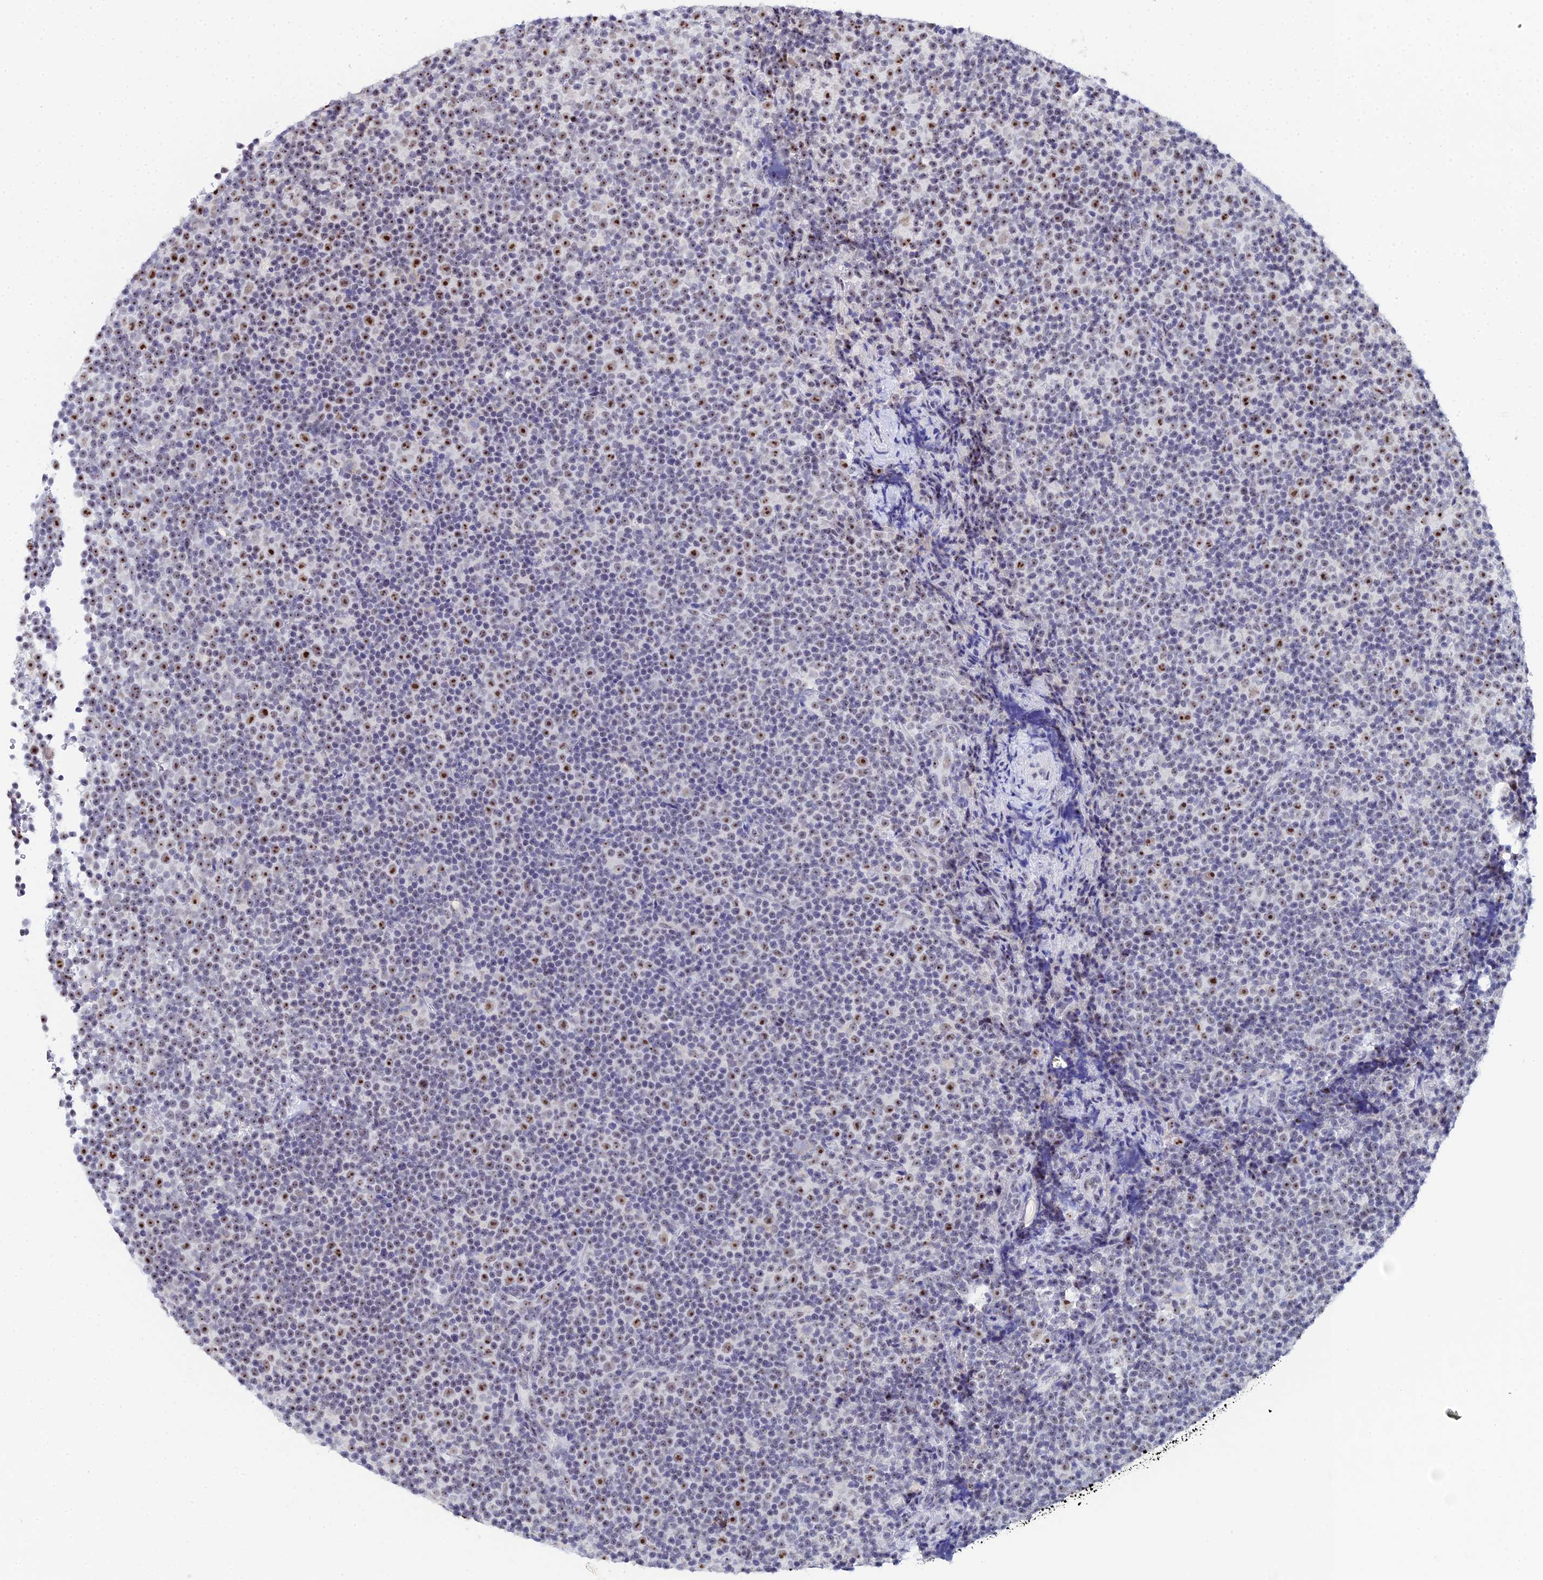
{"staining": {"intensity": "moderate", "quantity": "<25%", "location": "nuclear"}, "tissue": "lymphoma", "cell_type": "Tumor cells", "image_type": "cancer", "snomed": [{"axis": "morphology", "description": "Malignant lymphoma, non-Hodgkin's type, Low grade"}, {"axis": "topography", "description": "Lymph node"}], "caption": "Immunohistochemical staining of human lymphoma exhibits low levels of moderate nuclear protein expression in approximately <25% of tumor cells.", "gene": "PLPP4", "patient": {"sex": "female", "age": 67}}